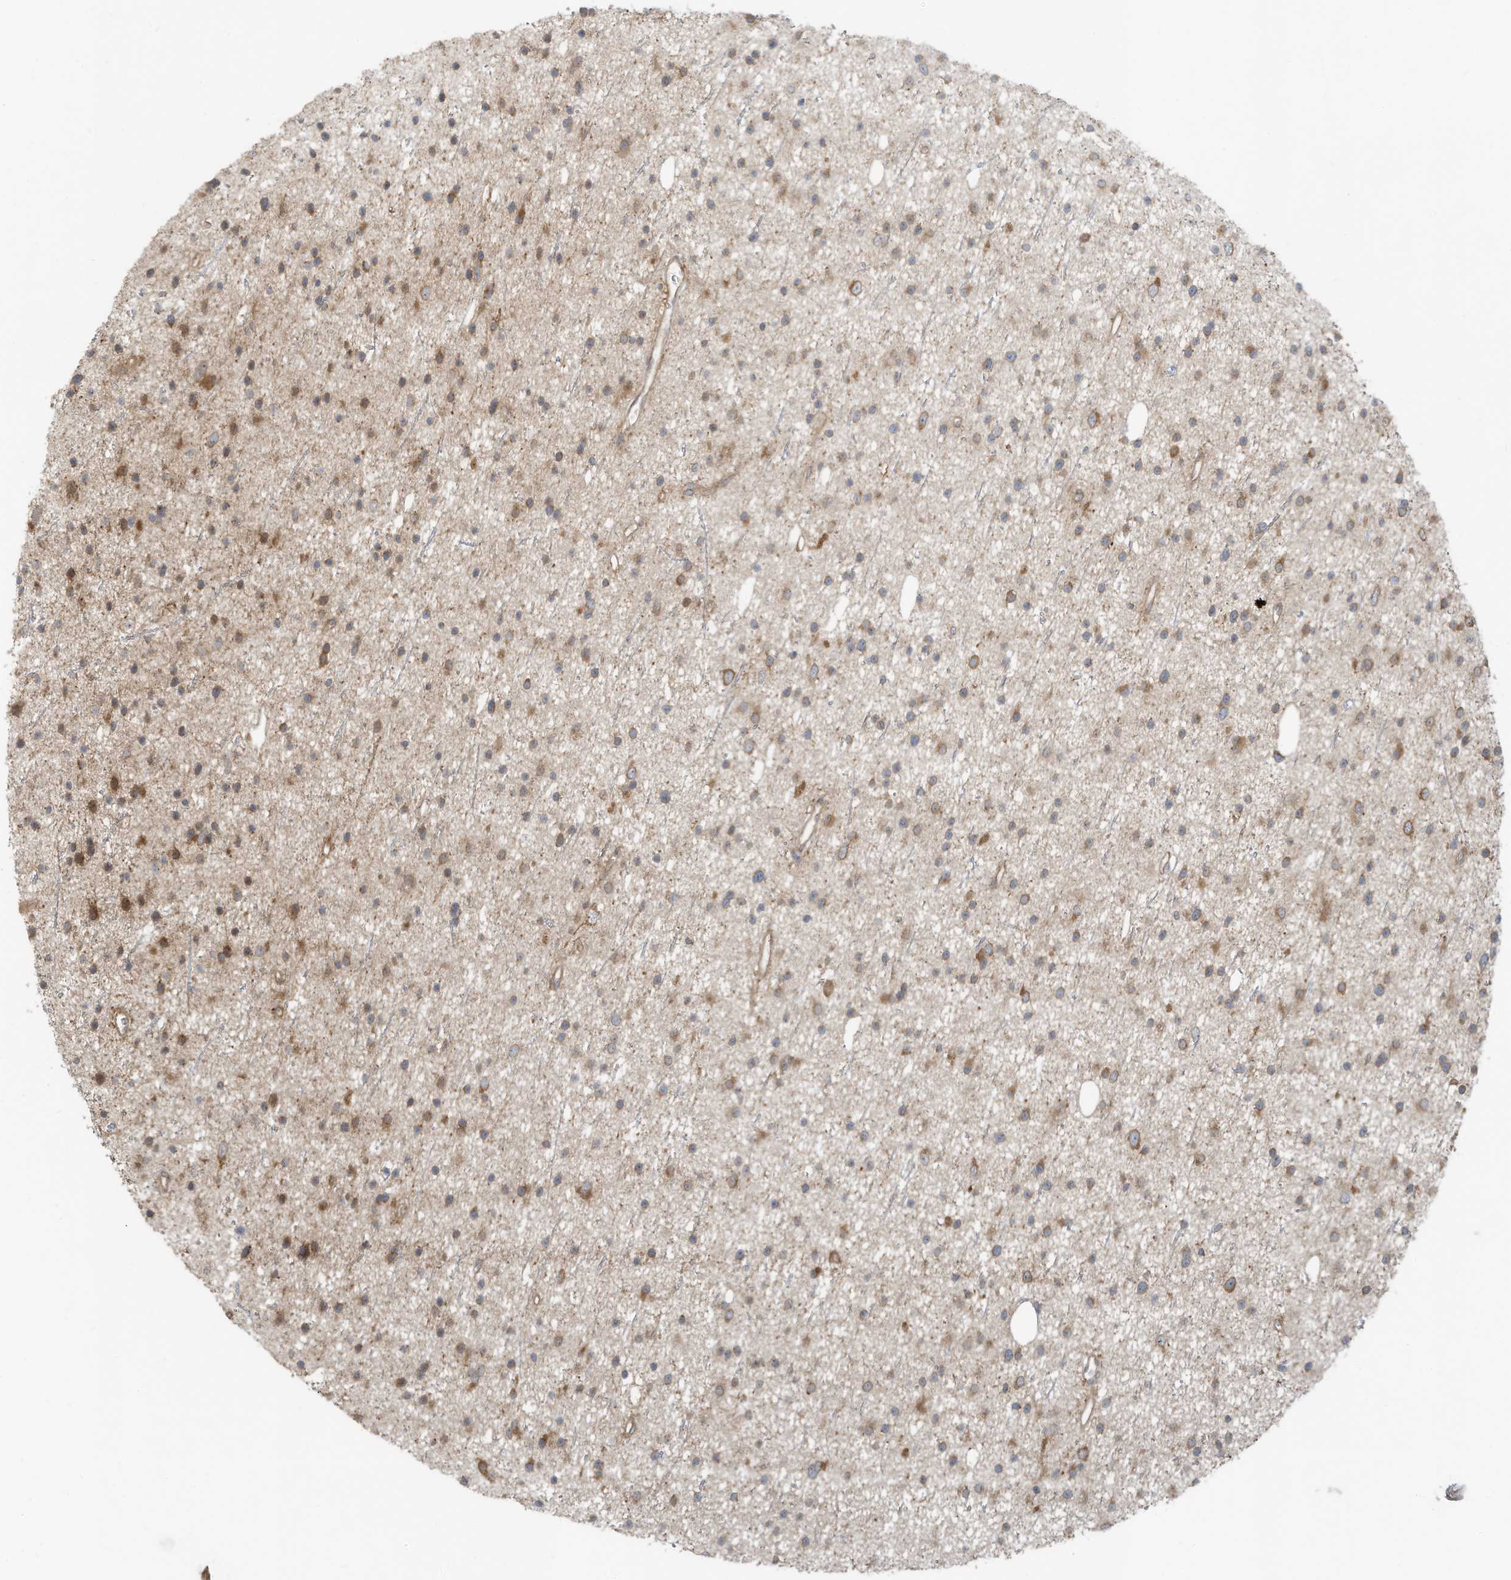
{"staining": {"intensity": "moderate", "quantity": "25%-75%", "location": "cytoplasmic/membranous"}, "tissue": "glioma", "cell_type": "Tumor cells", "image_type": "cancer", "snomed": [{"axis": "morphology", "description": "Glioma, malignant, Low grade"}, {"axis": "topography", "description": "Cerebral cortex"}], "caption": "This photomicrograph shows IHC staining of human malignant low-grade glioma, with medium moderate cytoplasmic/membranous positivity in about 25%-75% of tumor cells.", "gene": "USE1", "patient": {"sex": "female", "age": 39}}